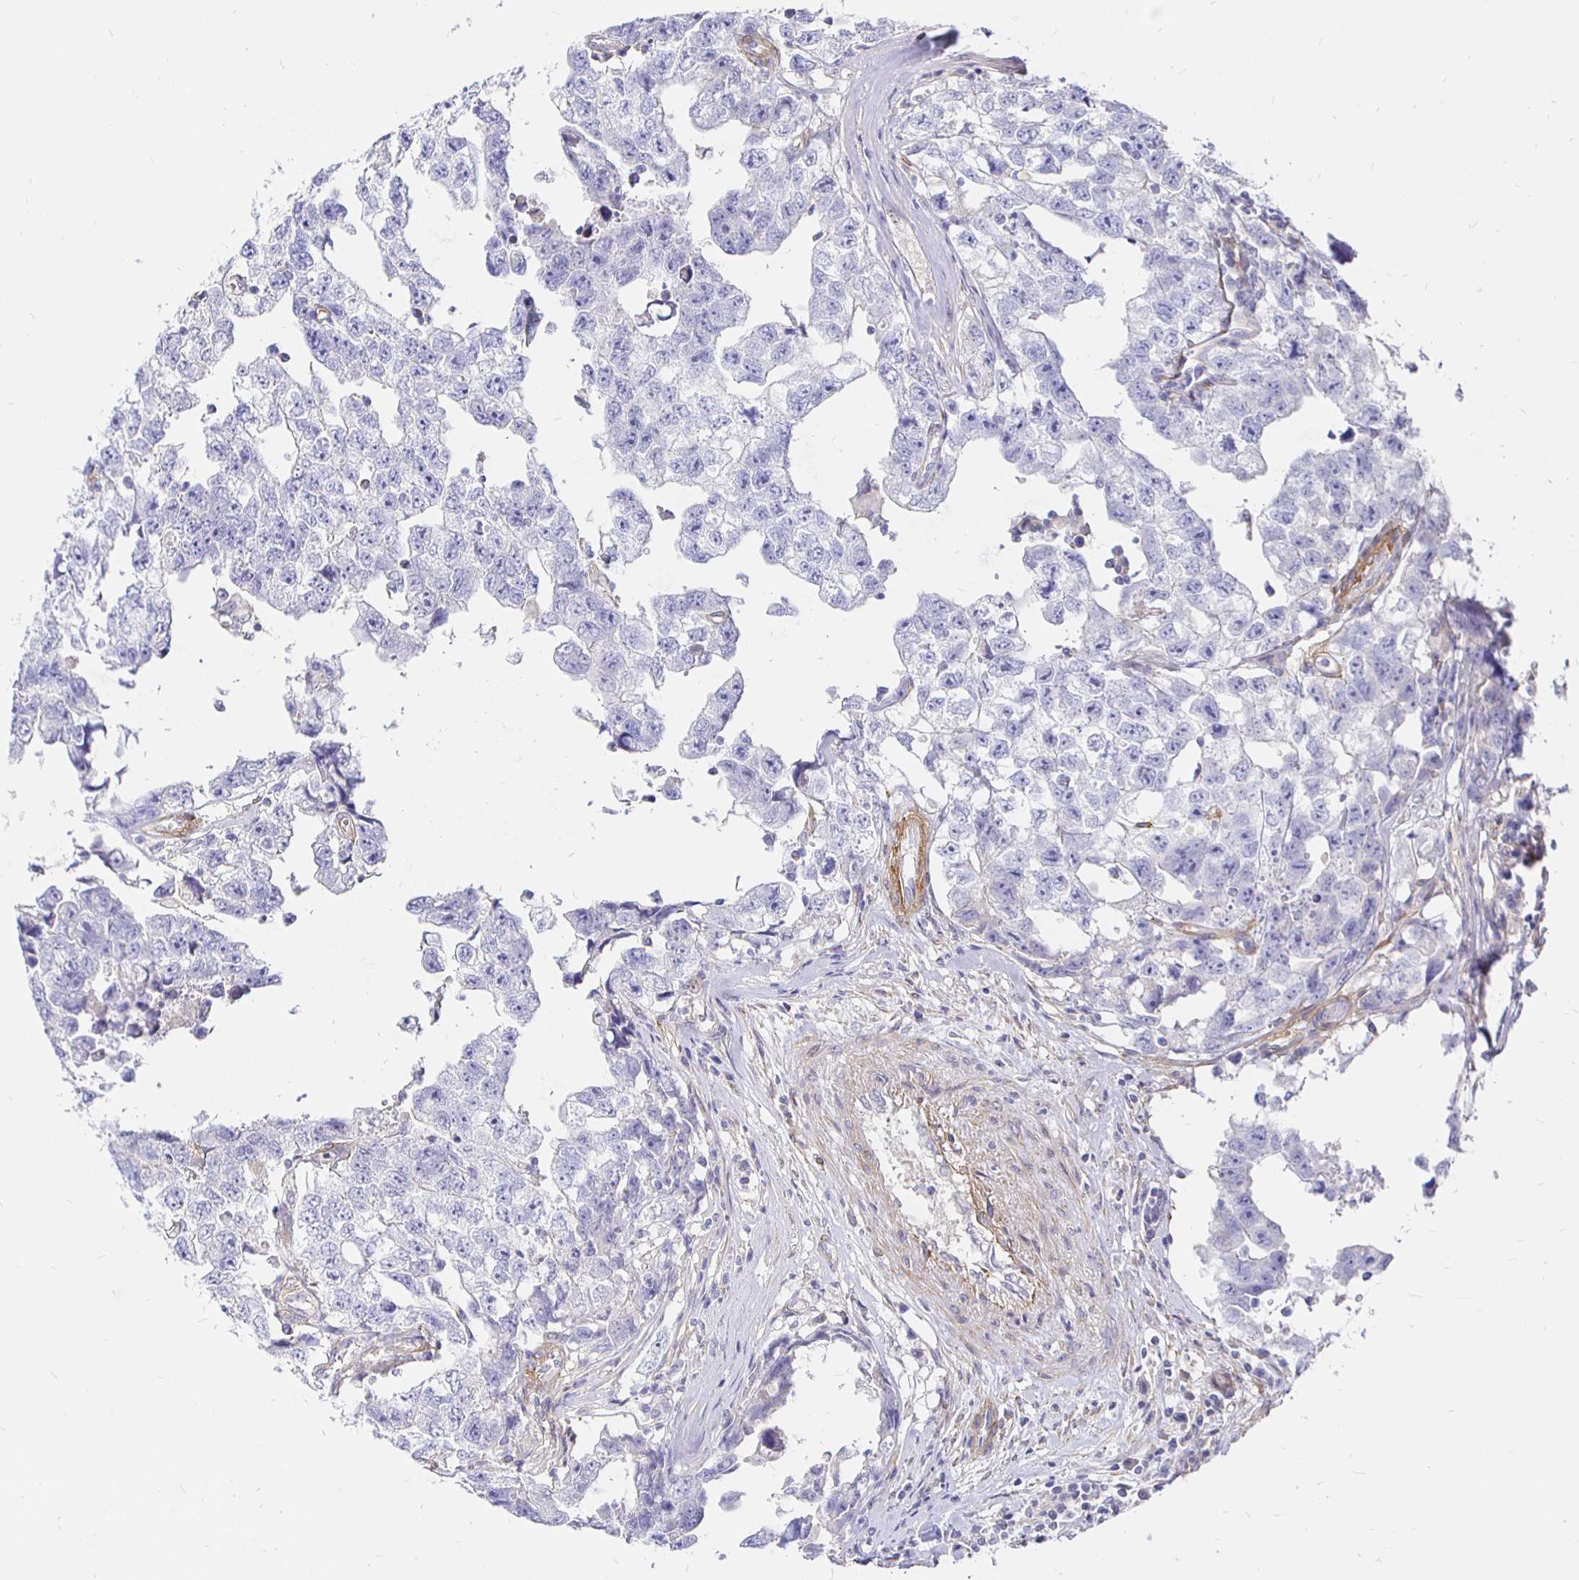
{"staining": {"intensity": "negative", "quantity": "none", "location": "none"}, "tissue": "testis cancer", "cell_type": "Tumor cells", "image_type": "cancer", "snomed": [{"axis": "morphology", "description": "Carcinoma, Embryonal, NOS"}, {"axis": "topography", "description": "Testis"}], "caption": "Tumor cells show no significant protein staining in embryonal carcinoma (testis).", "gene": "PALM2AKAP2", "patient": {"sex": "male", "age": 22}}